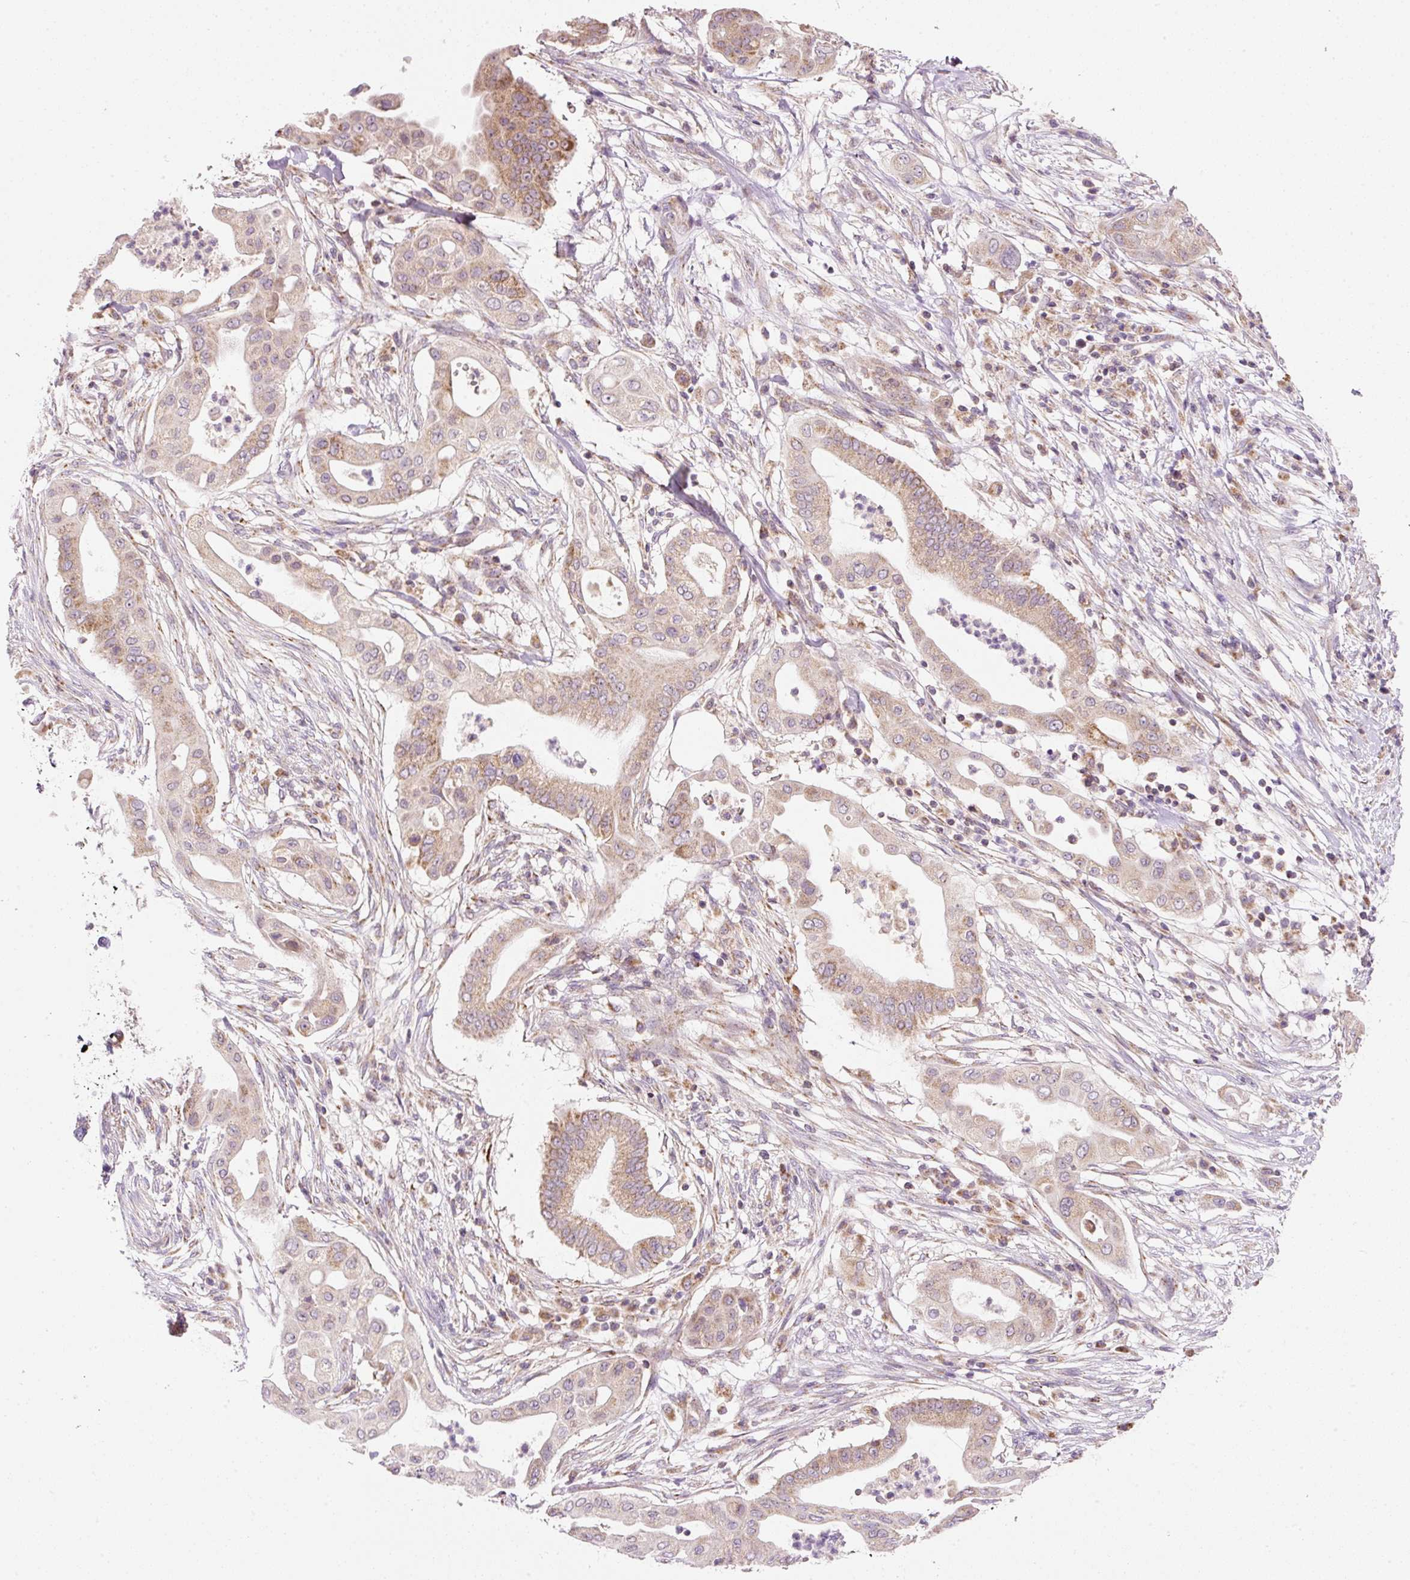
{"staining": {"intensity": "moderate", "quantity": ">75%", "location": "cytoplasmic/membranous"}, "tissue": "pancreatic cancer", "cell_type": "Tumor cells", "image_type": "cancer", "snomed": [{"axis": "morphology", "description": "Adenocarcinoma, NOS"}, {"axis": "topography", "description": "Pancreas"}], "caption": "Moderate cytoplasmic/membranous protein staining is appreciated in about >75% of tumor cells in pancreatic adenocarcinoma.", "gene": "FAM78B", "patient": {"sex": "male", "age": 68}}